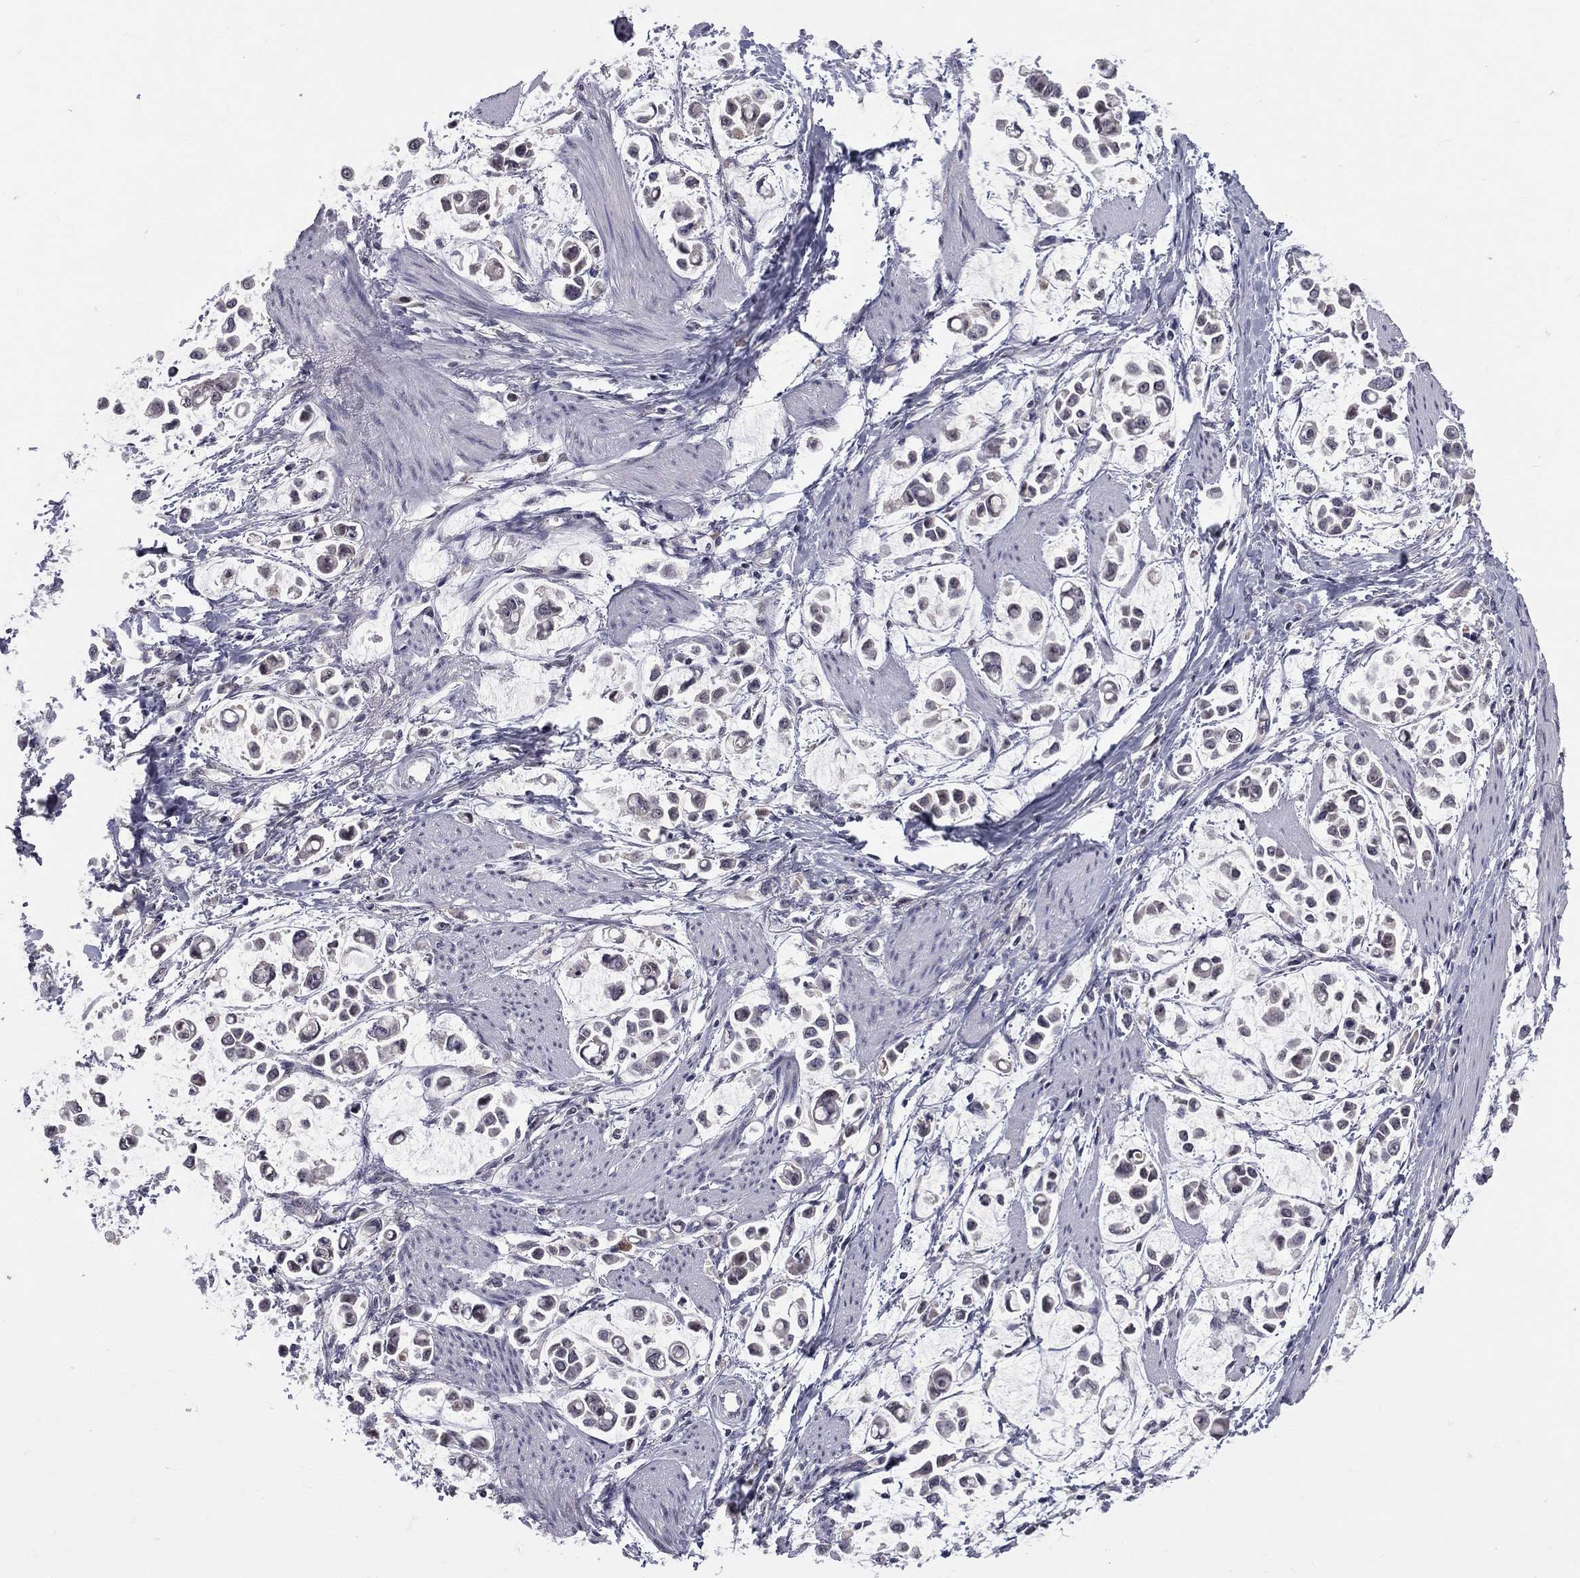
{"staining": {"intensity": "negative", "quantity": "none", "location": "none"}, "tissue": "stomach cancer", "cell_type": "Tumor cells", "image_type": "cancer", "snomed": [{"axis": "morphology", "description": "Adenocarcinoma, NOS"}, {"axis": "topography", "description": "Stomach"}], "caption": "Tumor cells are negative for brown protein staining in stomach cancer.", "gene": "DSG4", "patient": {"sex": "male", "age": 82}}